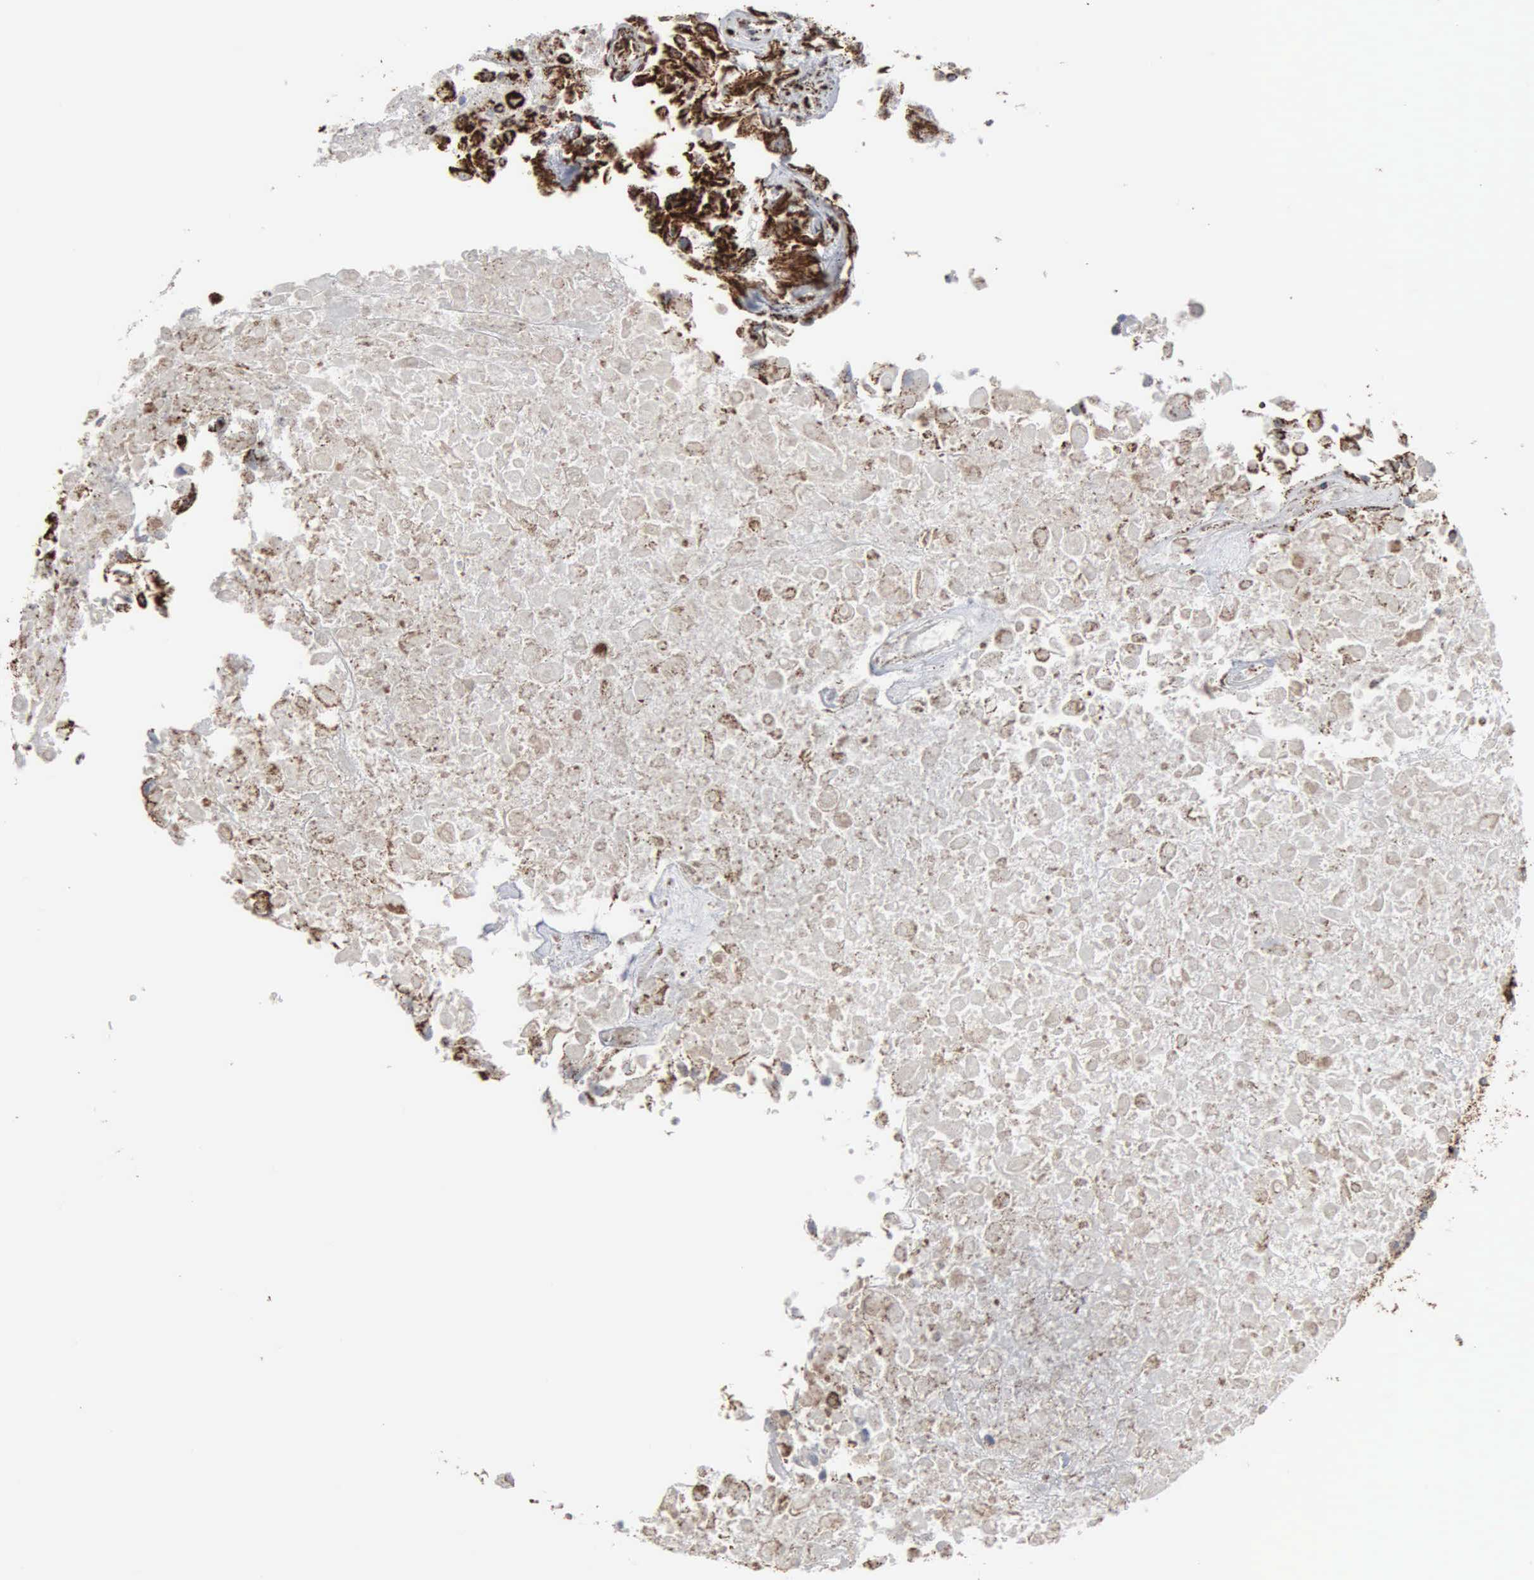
{"staining": {"intensity": "strong", "quantity": ">75%", "location": "cytoplasmic/membranous"}, "tissue": "urothelial cancer", "cell_type": "Tumor cells", "image_type": "cancer", "snomed": [{"axis": "morphology", "description": "Urothelial carcinoma, High grade"}, {"axis": "topography", "description": "Urinary bladder"}], "caption": "This histopathology image displays immunohistochemistry staining of high-grade urothelial carcinoma, with high strong cytoplasmic/membranous expression in about >75% of tumor cells.", "gene": "HSPA9", "patient": {"sex": "male", "age": 56}}